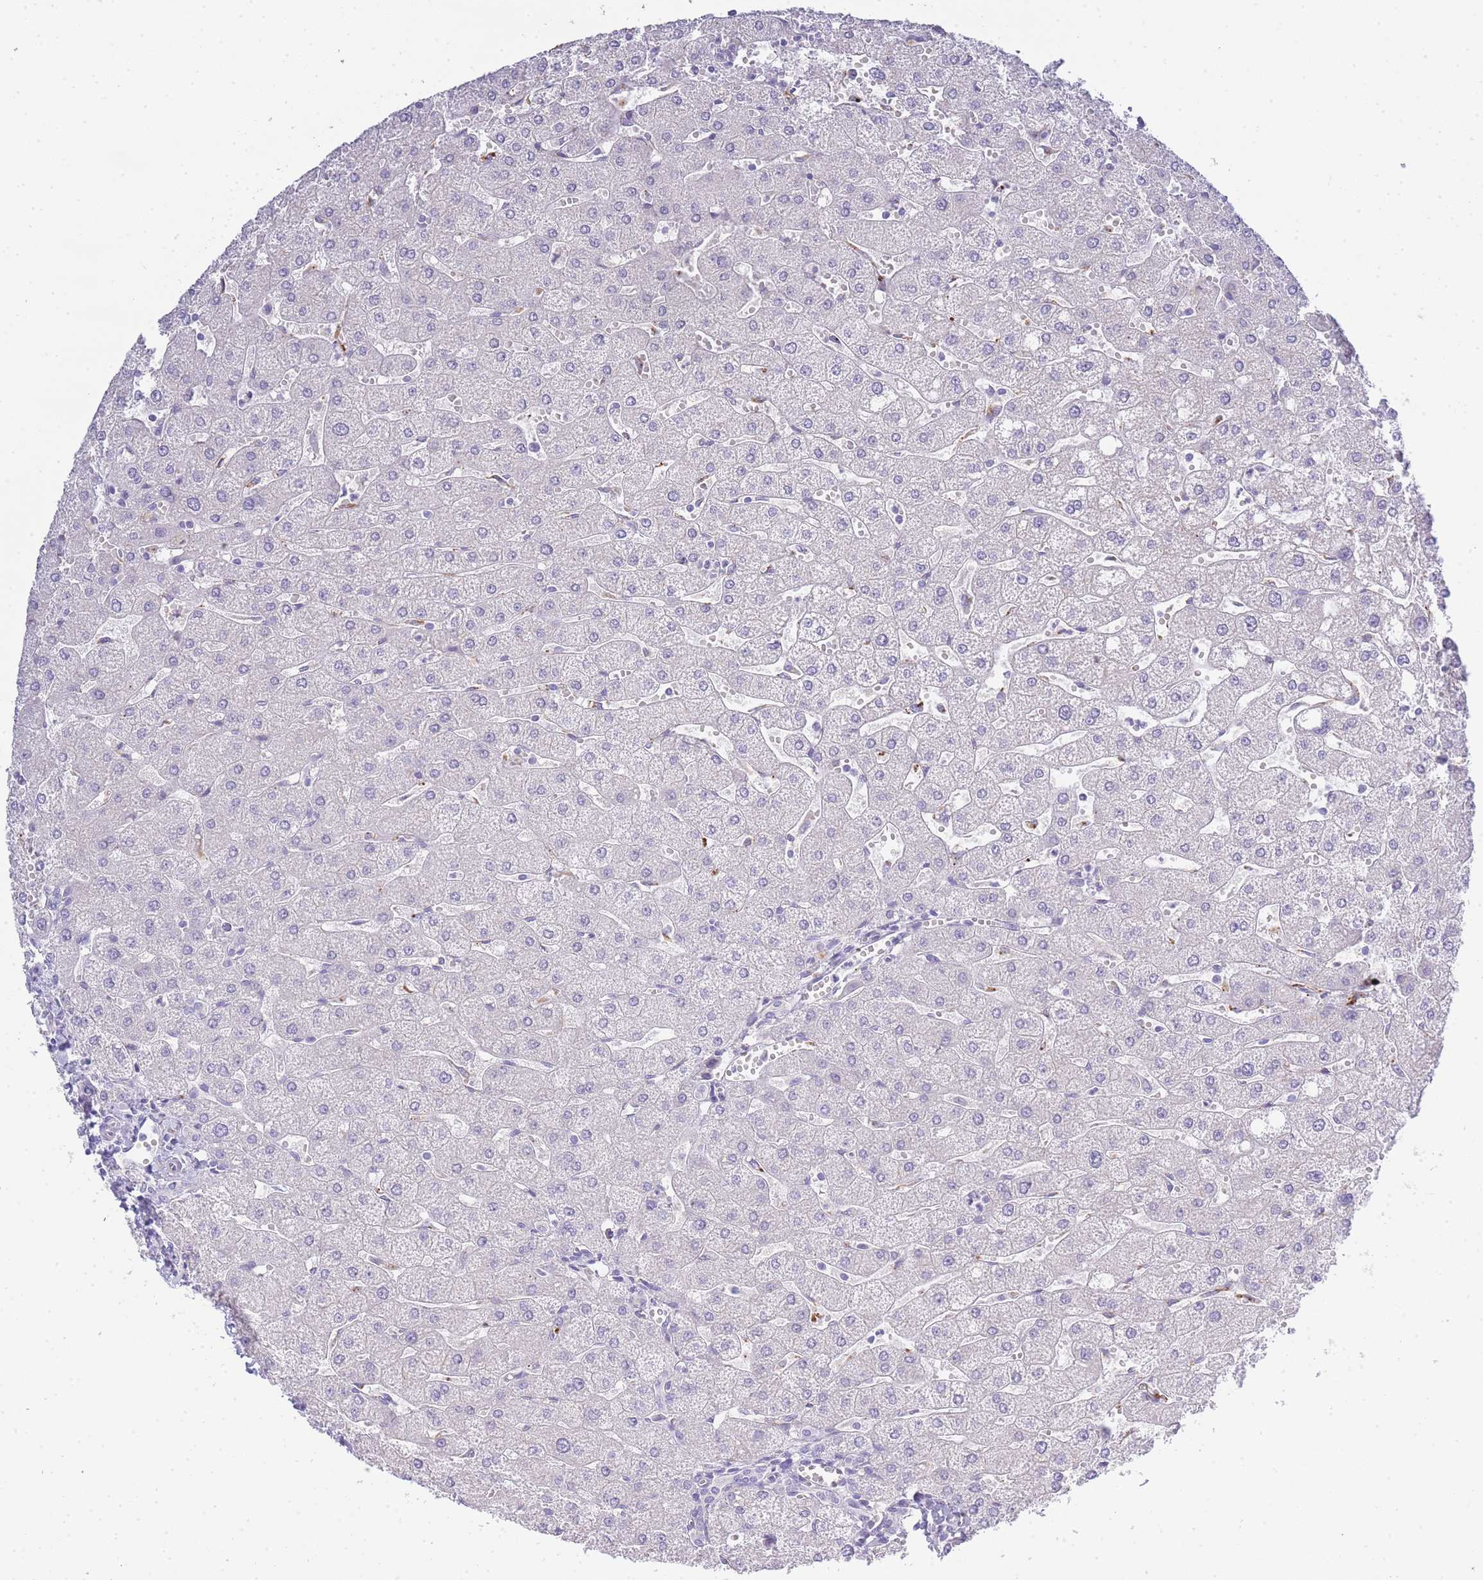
{"staining": {"intensity": "negative", "quantity": "none", "location": "none"}, "tissue": "liver", "cell_type": "Cholangiocytes", "image_type": "normal", "snomed": [{"axis": "morphology", "description": "Normal tissue, NOS"}, {"axis": "topography", "description": "Liver"}], "caption": "IHC histopathology image of normal liver stained for a protein (brown), which shows no staining in cholangiocytes.", "gene": "RHO", "patient": {"sex": "male", "age": 67}}